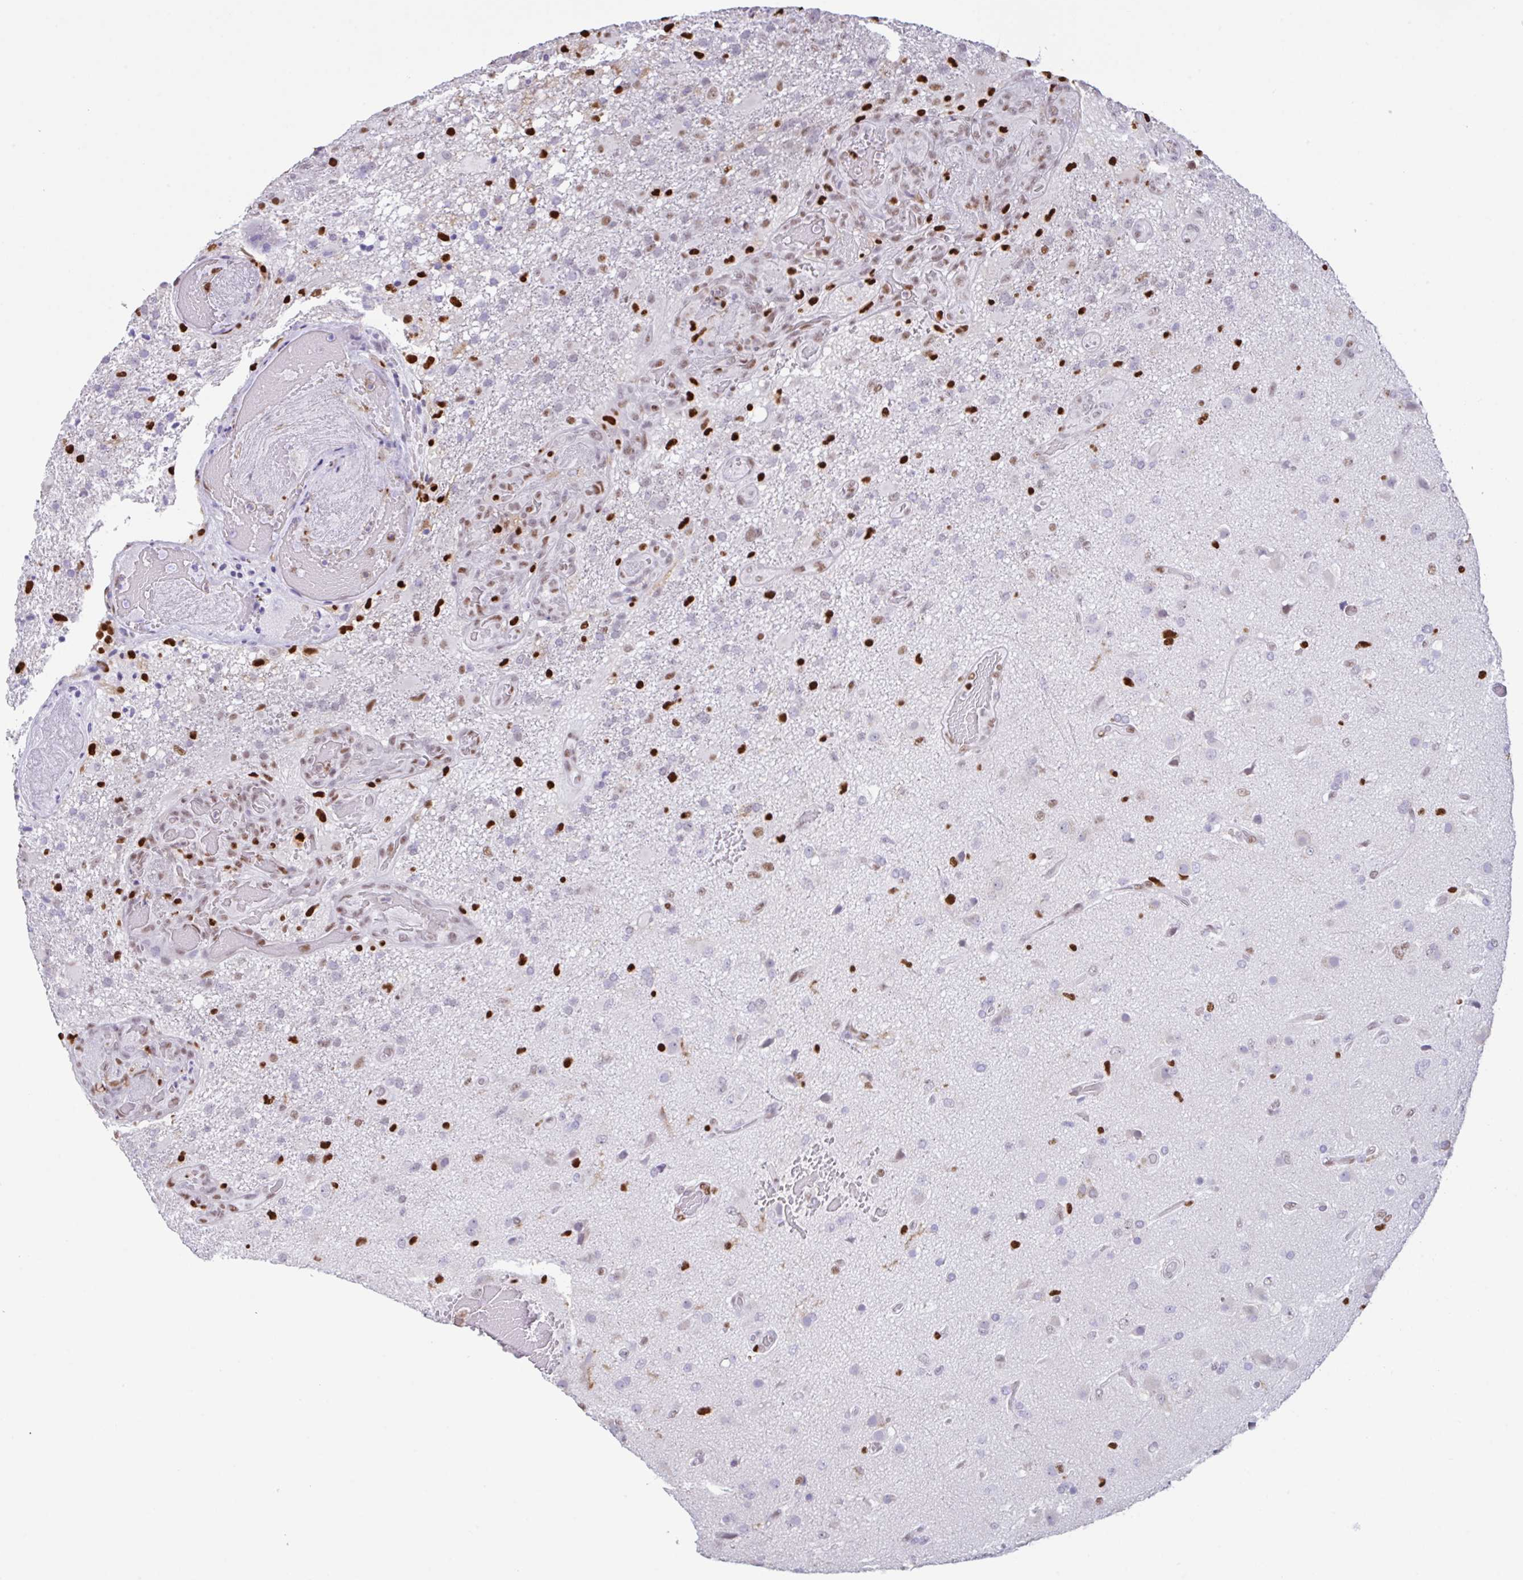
{"staining": {"intensity": "negative", "quantity": "none", "location": "none"}, "tissue": "glioma", "cell_type": "Tumor cells", "image_type": "cancer", "snomed": [{"axis": "morphology", "description": "Glioma, malignant, High grade"}, {"axis": "topography", "description": "Brain"}], "caption": "An image of human high-grade glioma (malignant) is negative for staining in tumor cells.", "gene": "BTBD10", "patient": {"sex": "female", "age": 74}}